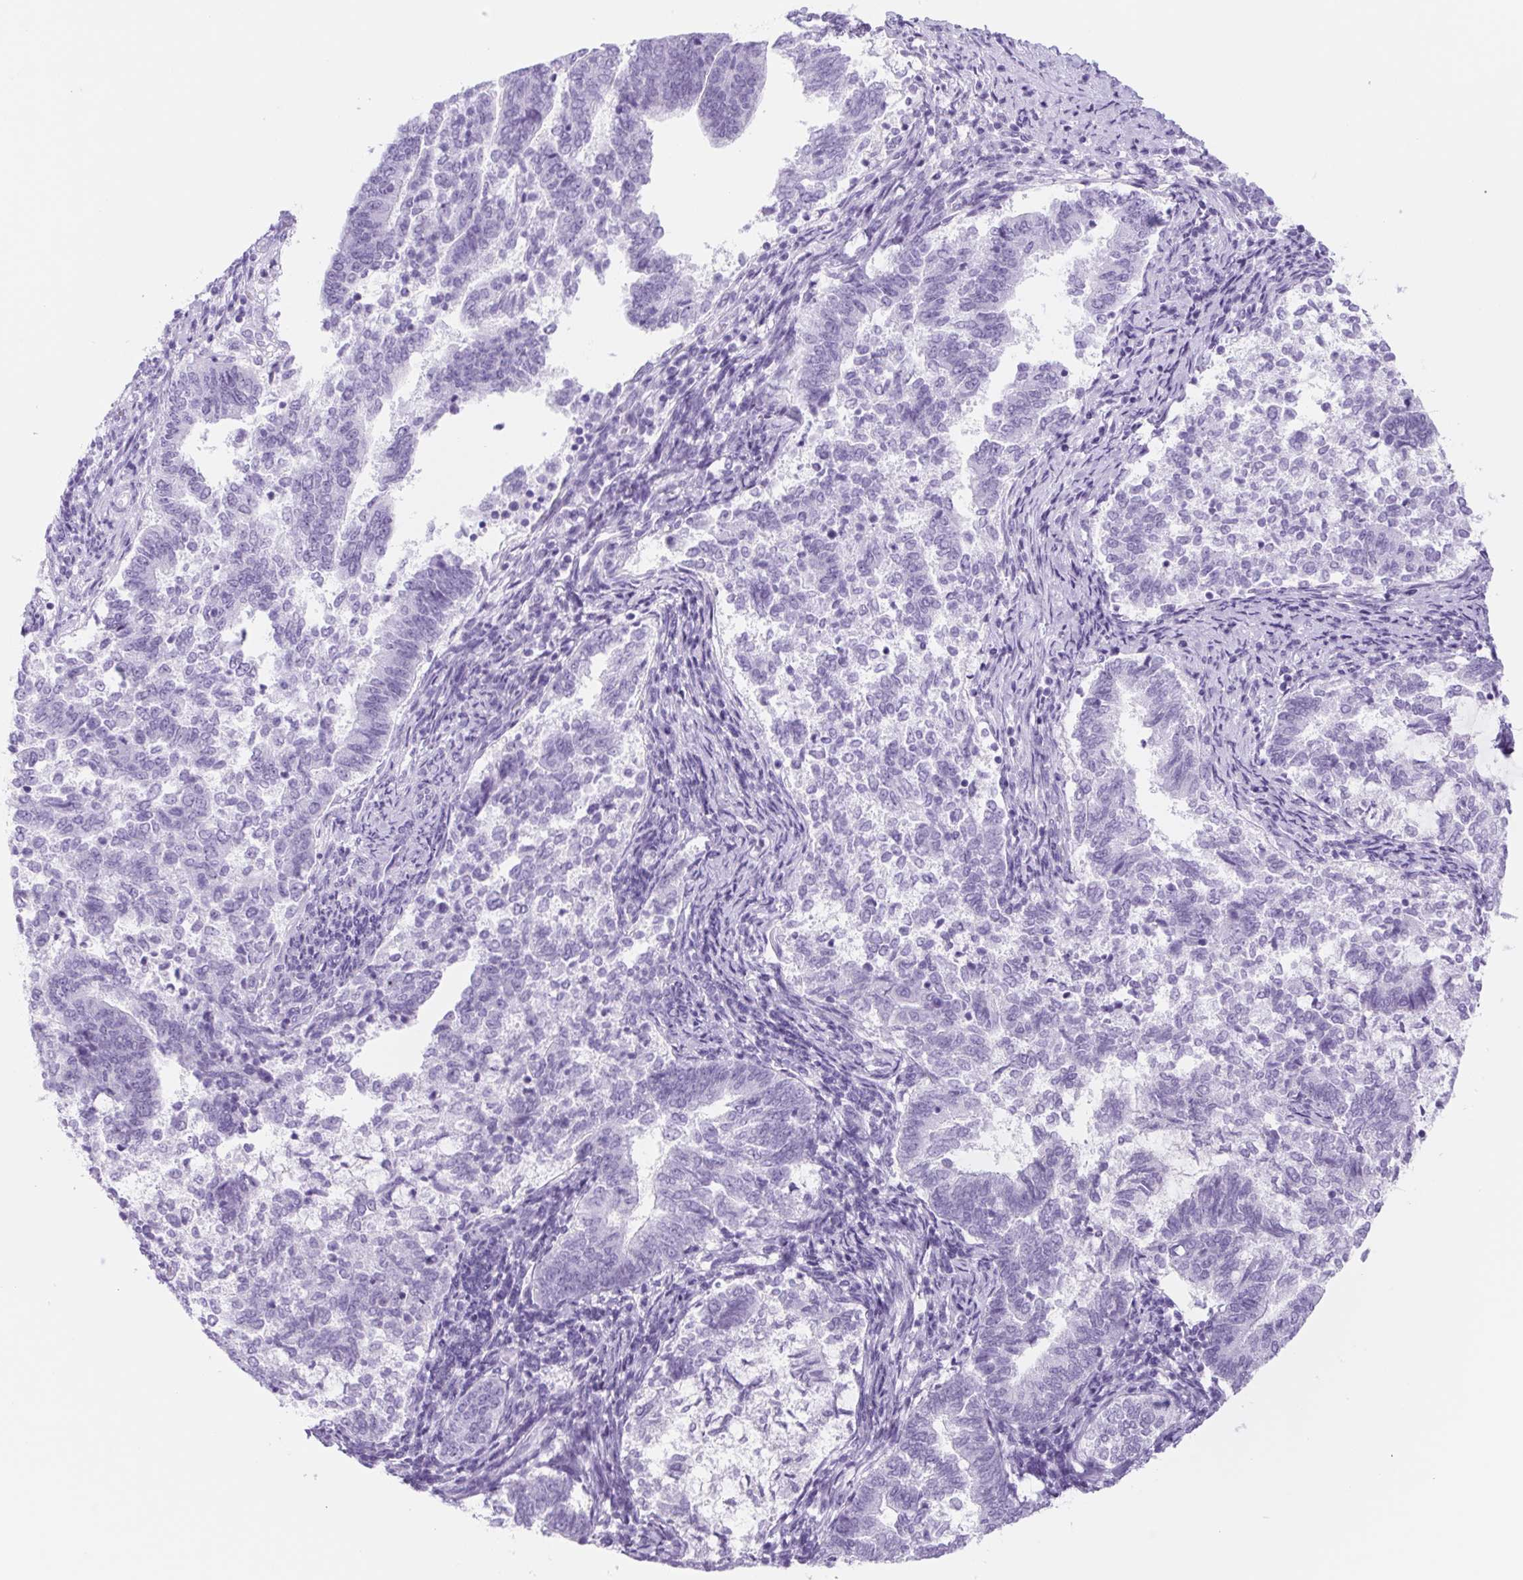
{"staining": {"intensity": "negative", "quantity": "none", "location": "none"}, "tissue": "endometrial cancer", "cell_type": "Tumor cells", "image_type": "cancer", "snomed": [{"axis": "morphology", "description": "Adenocarcinoma, NOS"}, {"axis": "topography", "description": "Endometrium"}], "caption": "High magnification brightfield microscopy of endometrial cancer (adenocarcinoma) stained with DAB (brown) and counterstained with hematoxylin (blue): tumor cells show no significant staining.", "gene": "CYP21A2", "patient": {"sex": "female", "age": 65}}